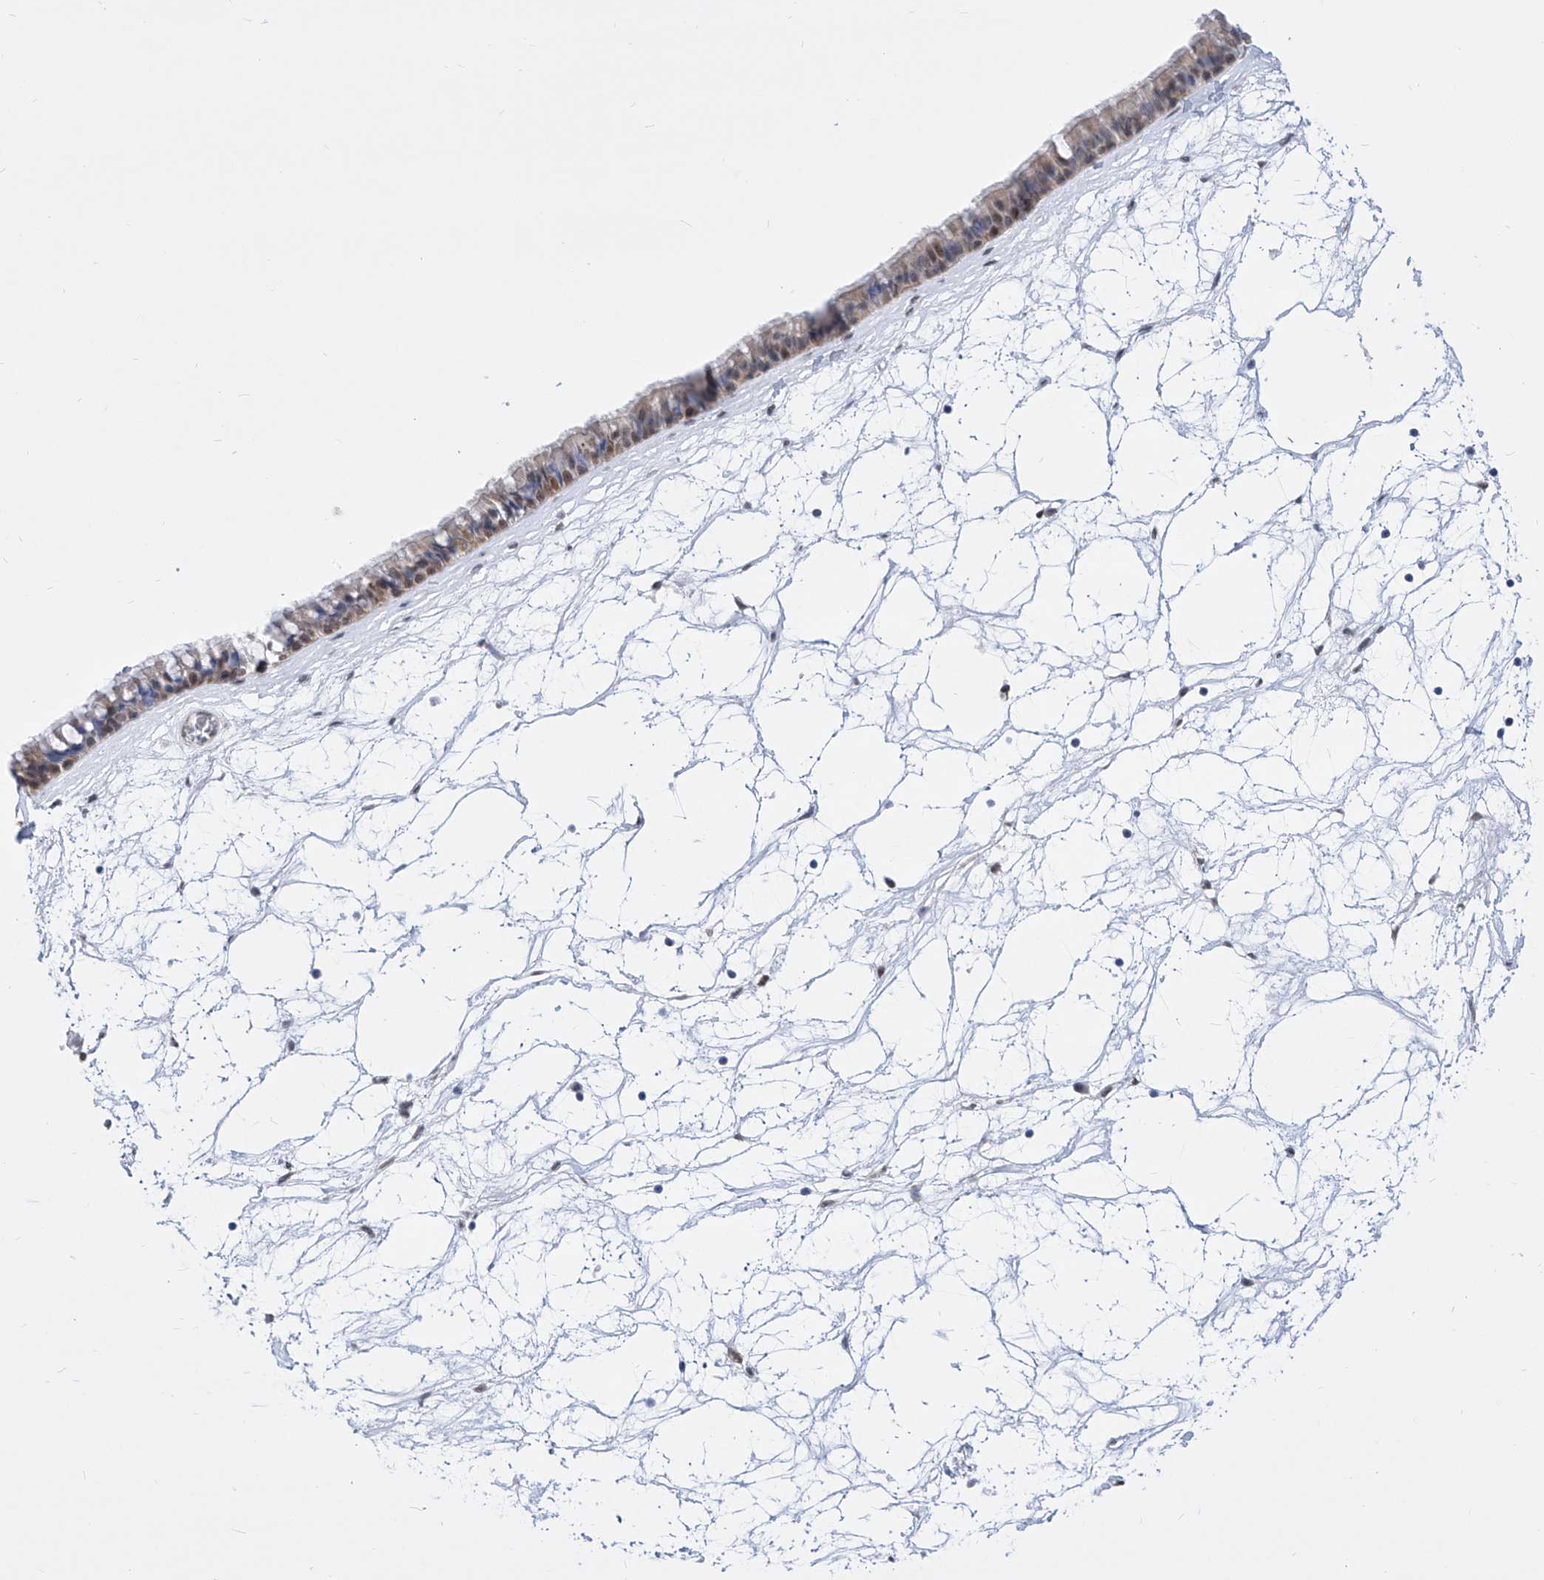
{"staining": {"intensity": "moderate", "quantity": "25%-75%", "location": "cytoplasmic/membranous,nuclear"}, "tissue": "nasopharynx", "cell_type": "Respiratory epithelial cells", "image_type": "normal", "snomed": [{"axis": "morphology", "description": "Normal tissue, NOS"}, {"axis": "topography", "description": "Nasopharynx"}], "caption": "High-power microscopy captured an IHC micrograph of unremarkable nasopharynx, revealing moderate cytoplasmic/membranous,nuclear expression in approximately 25%-75% of respiratory epithelial cells.", "gene": "CEP290", "patient": {"sex": "male", "age": 64}}